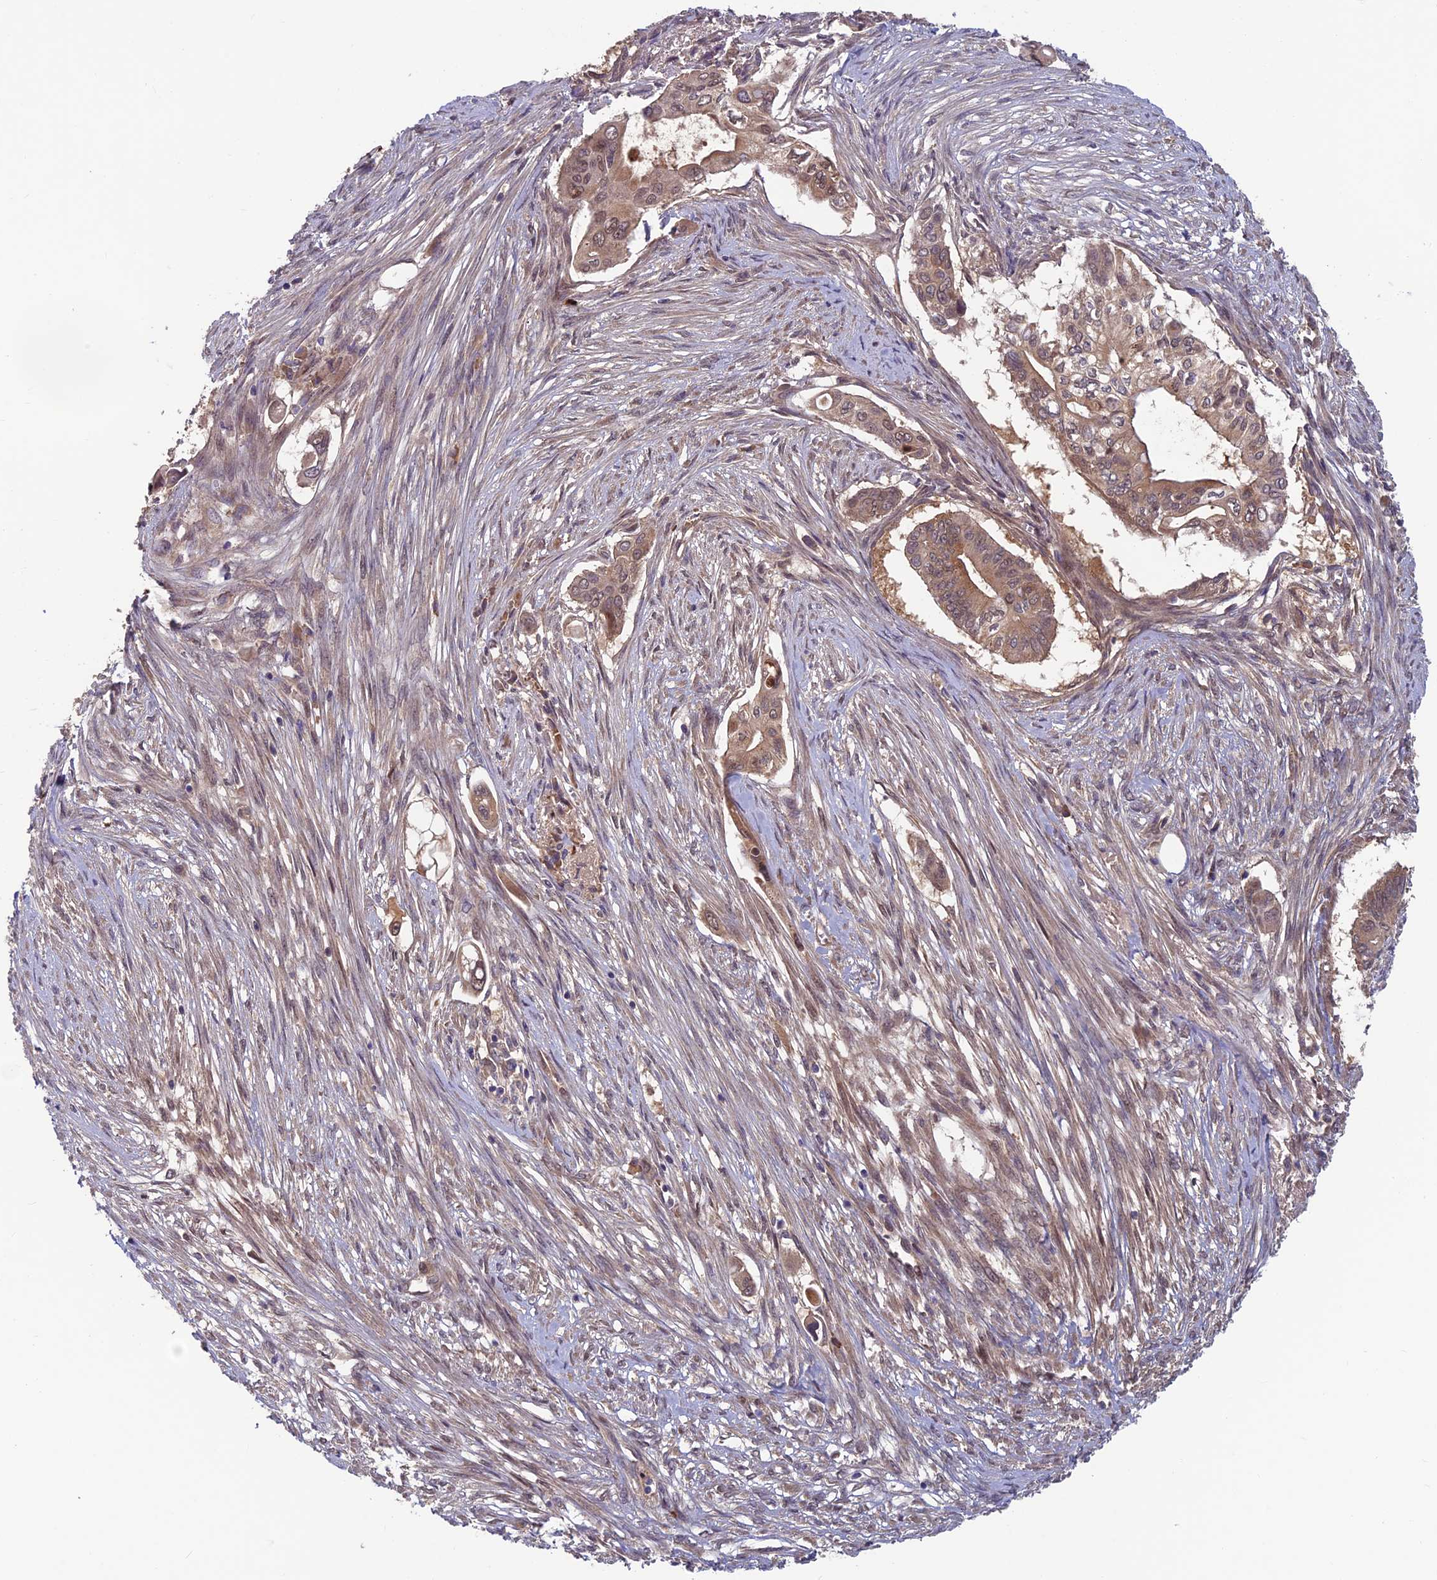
{"staining": {"intensity": "moderate", "quantity": ">75%", "location": "cytoplasmic/membranous,nuclear"}, "tissue": "pancreatic cancer", "cell_type": "Tumor cells", "image_type": "cancer", "snomed": [{"axis": "morphology", "description": "Adenocarcinoma, NOS"}, {"axis": "topography", "description": "Pancreas"}], "caption": "Immunohistochemistry of human pancreatic cancer exhibits medium levels of moderate cytoplasmic/membranous and nuclear positivity in about >75% of tumor cells. (Brightfield microscopy of DAB IHC at high magnification).", "gene": "CCDC15", "patient": {"sex": "male", "age": 68}}